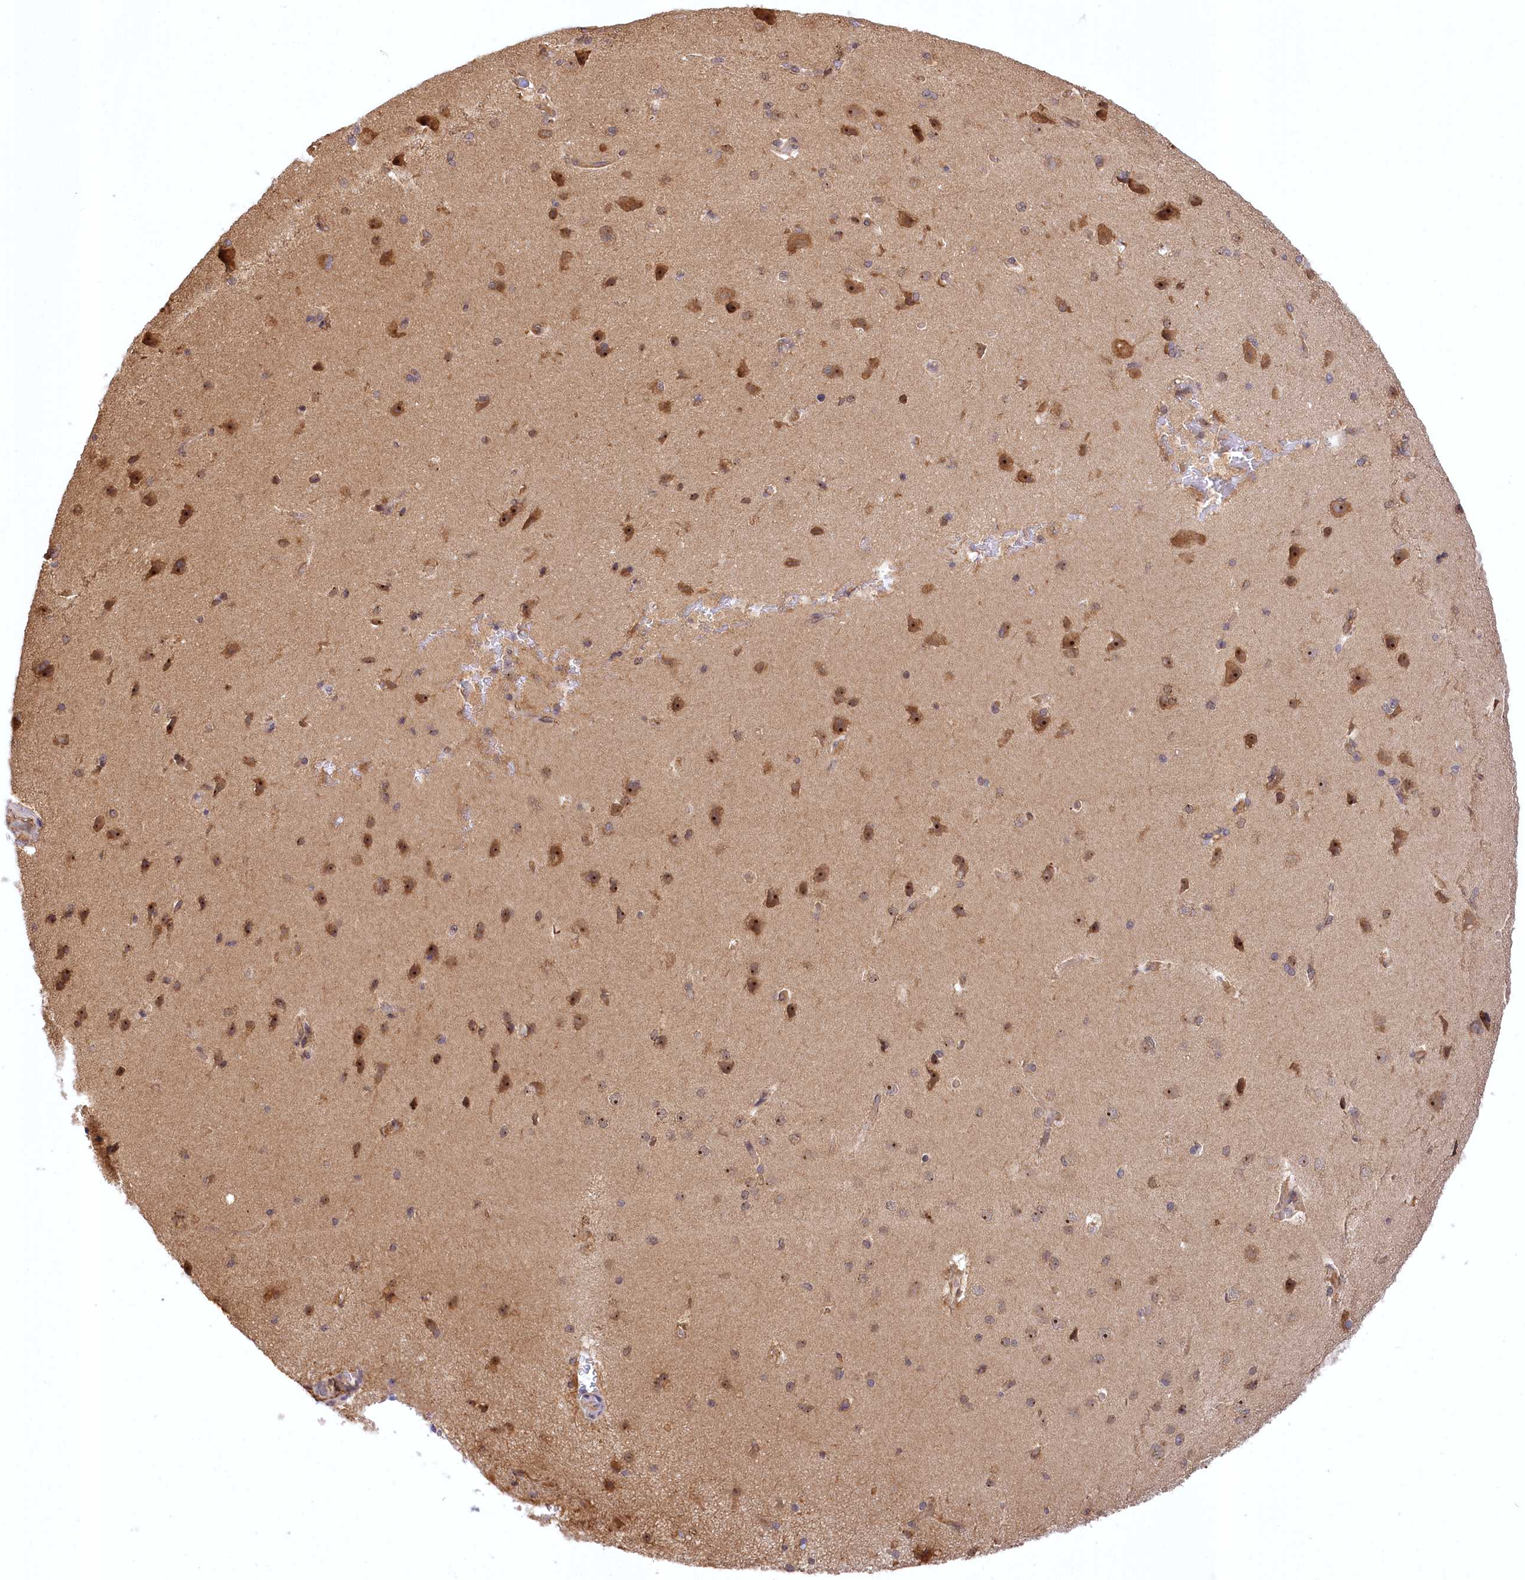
{"staining": {"intensity": "weak", "quantity": ">75%", "location": "cytoplasmic/membranous"}, "tissue": "cerebral cortex", "cell_type": "Endothelial cells", "image_type": "normal", "snomed": [{"axis": "morphology", "description": "Normal tissue, NOS"}, {"axis": "topography", "description": "Cerebral cortex"}], "caption": "Human cerebral cortex stained with a protein marker demonstrates weak staining in endothelial cells.", "gene": "SERGEF", "patient": {"sex": "male", "age": 62}}